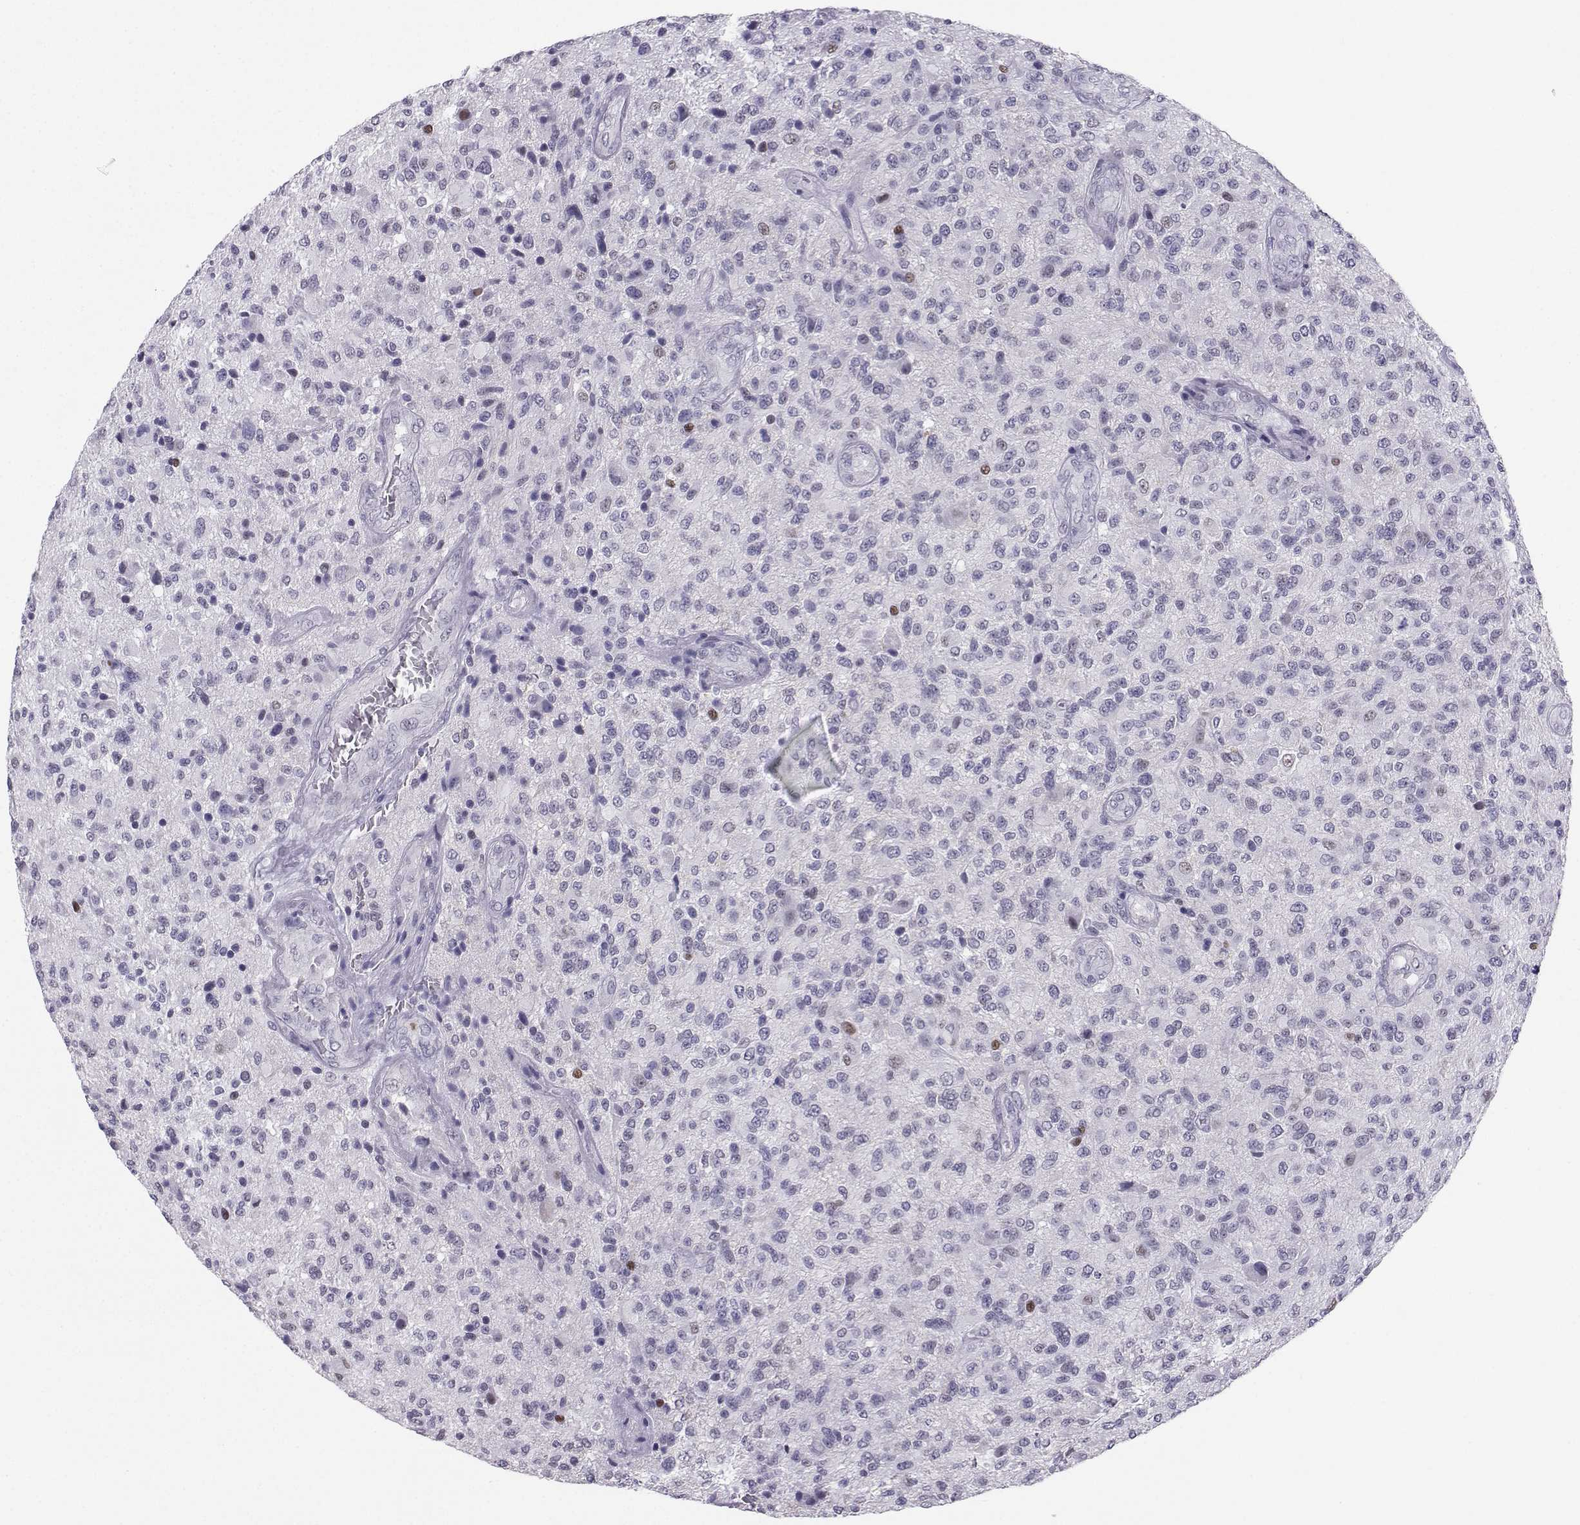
{"staining": {"intensity": "negative", "quantity": "none", "location": "none"}, "tissue": "glioma", "cell_type": "Tumor cells", "image_type": "cancer", "snomed": [{"axis": "morphology", "description": "Glioma, malignant, High grade"}, {"axis": "topography", "description": "Brain"}], "caption": "The image displays no staining of tumor cells in glioma. Nuclei are stained in blue.", "gene": "TEDC2", "patient": {"sex": "male", "age": 47}}